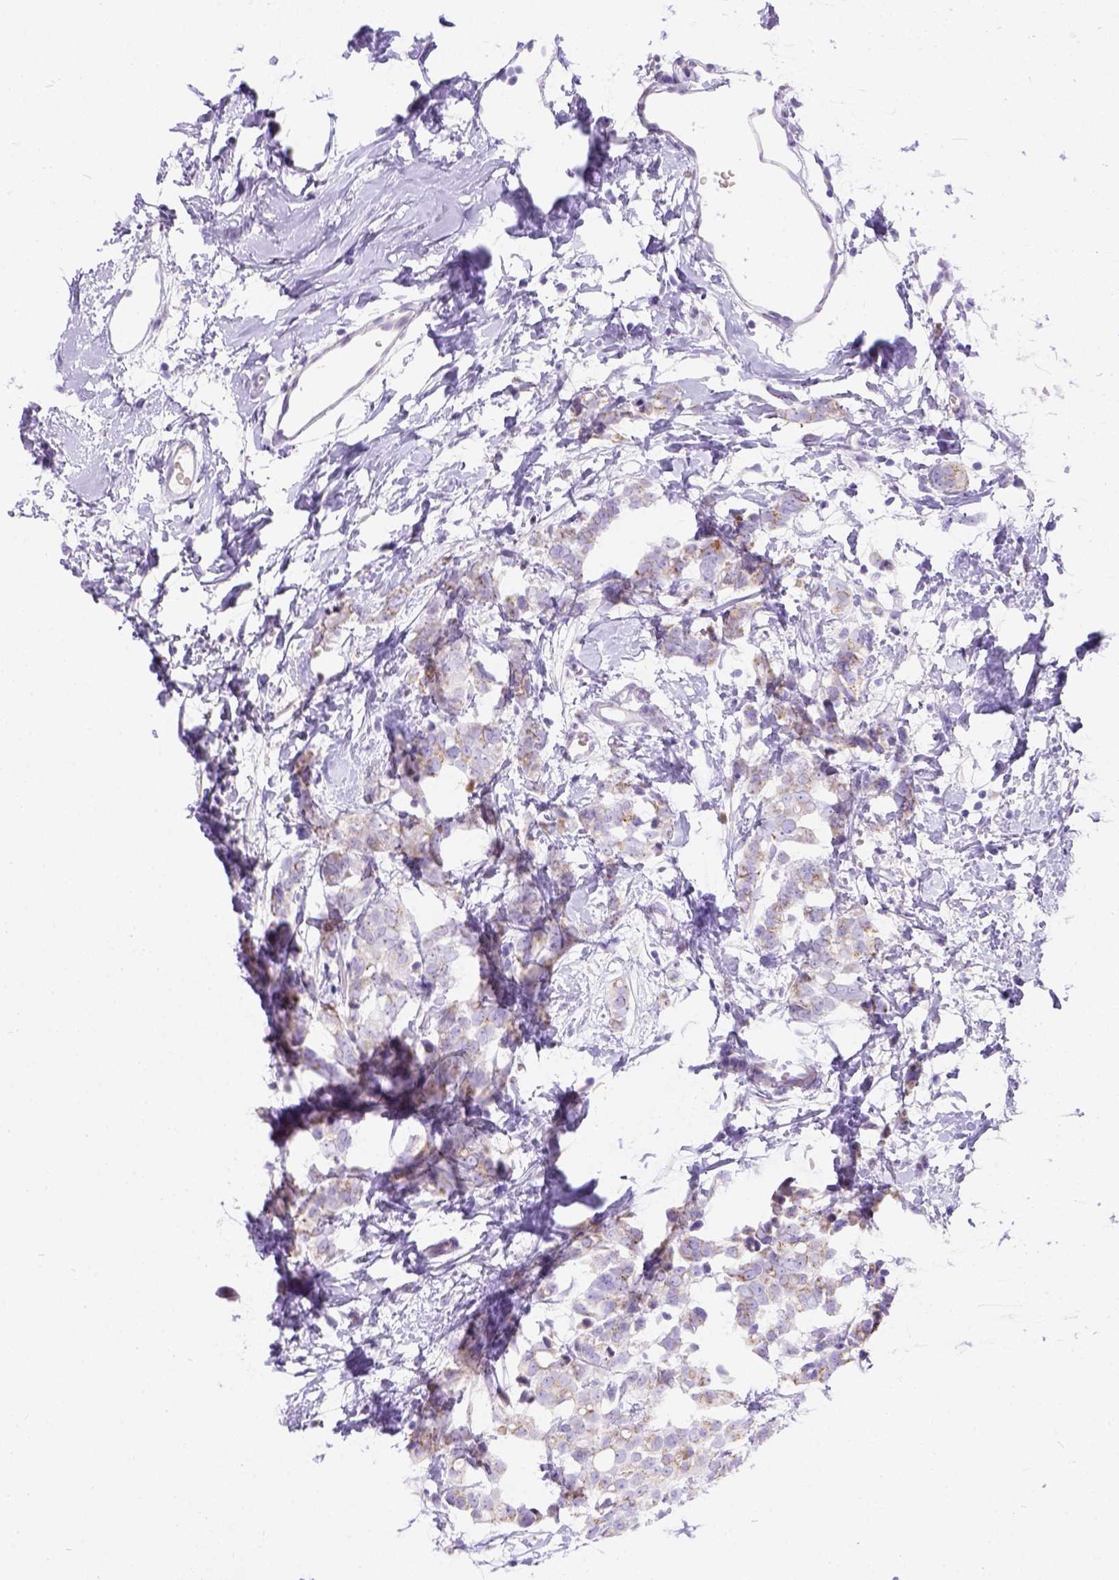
{"staining": {"intensity": "weak", "quantity": ">75%", "location": "cytoplasmic/membranous"}, "tissue": "breast cancer", "cell_type": "Tumor cells", "image_type": "cancer", "snomed": [{"axis": "morphology", "description": "Duct carcinoma"}, {"axis": "topography", "description": "Breast"}], "caption": "Invasive ductal carcinoma (breast) stained for a protein (brown) exhibits weak cytoplasmic/membranous positive expression in approximately >75% of tumor cells.", "gene": "PHF7", "patient": {"sex": "female", "age": 40}}